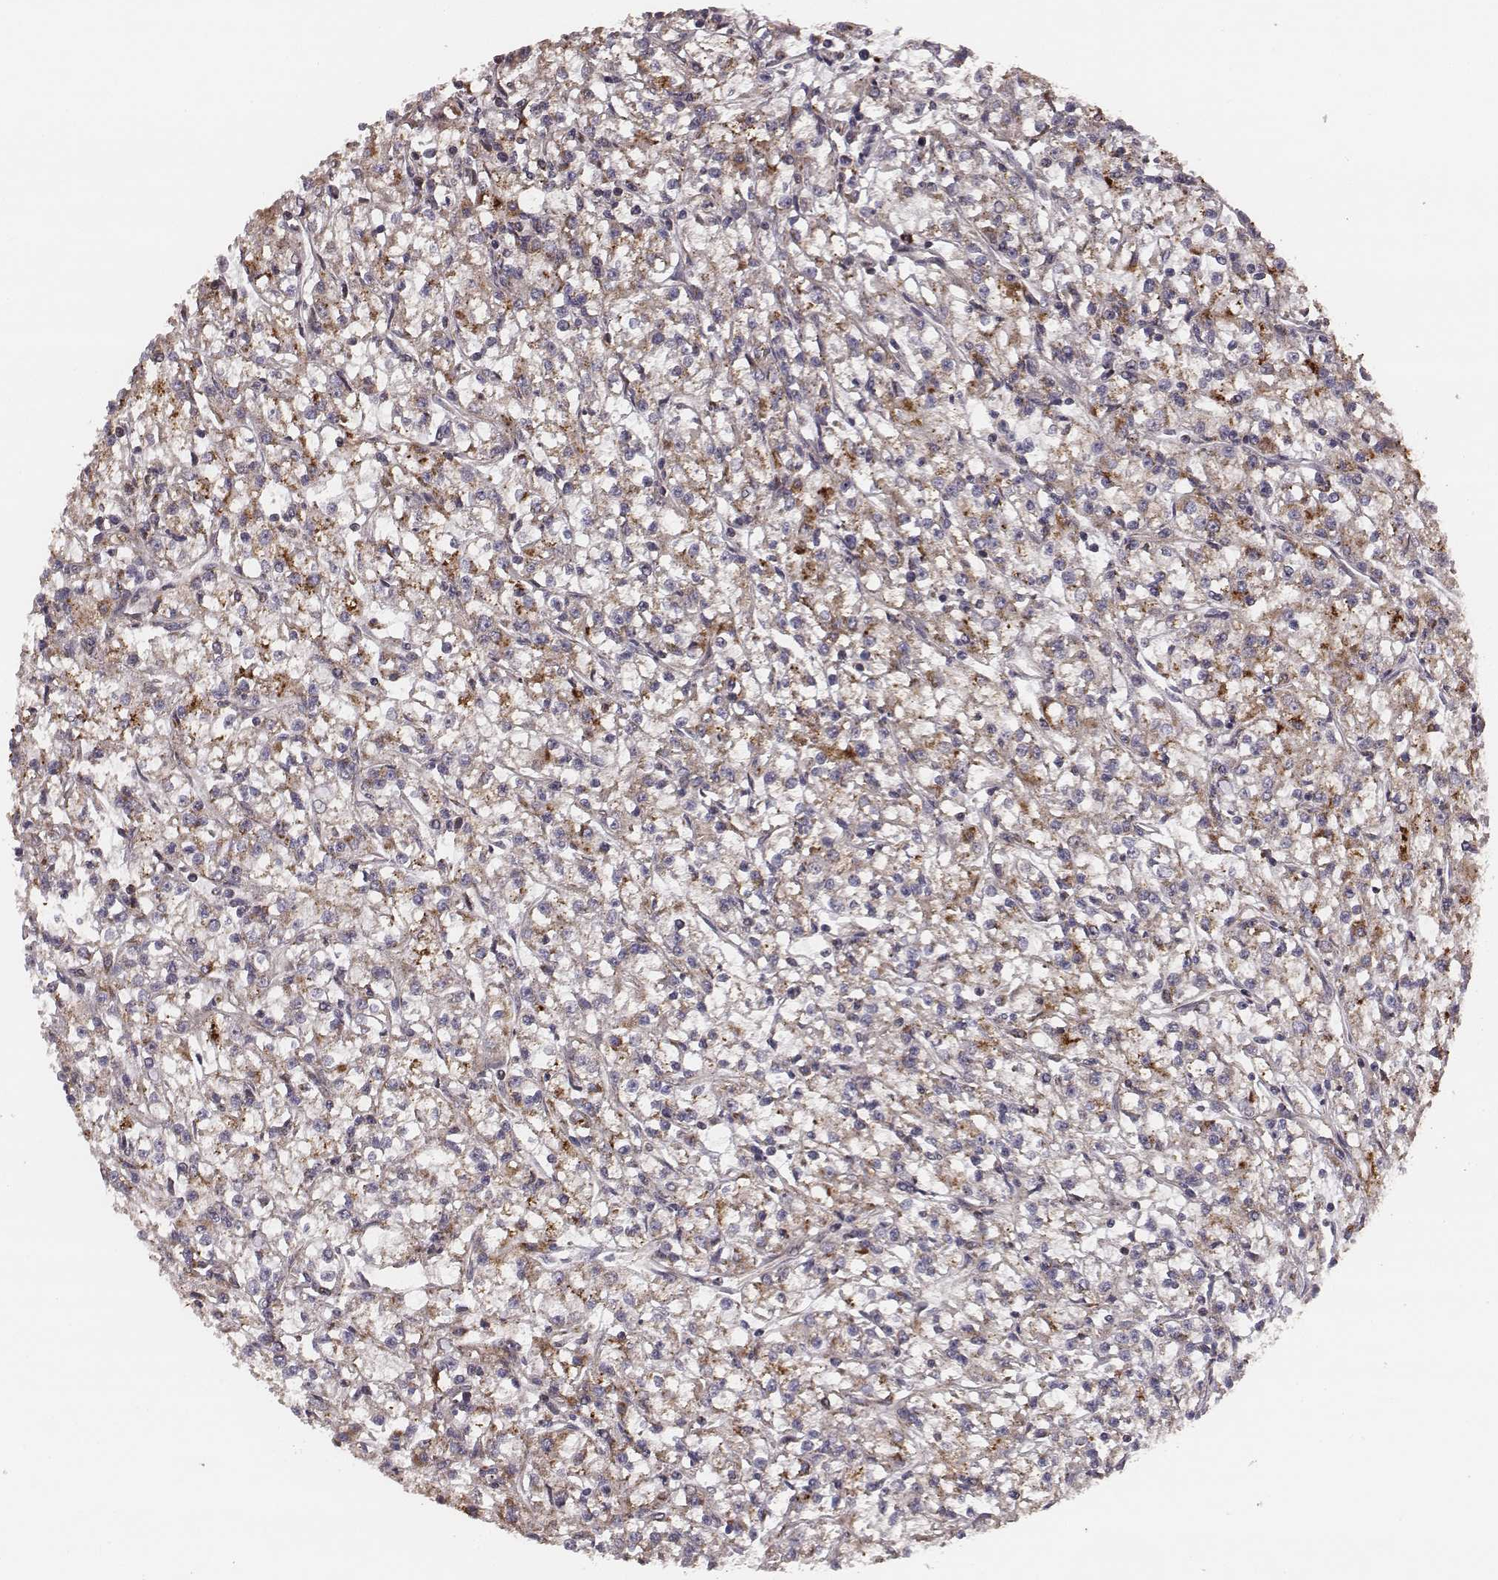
{"staining": {"intensity": "moderate", "quantity": "<25%", "location": "cytoplasmic/membranous"}, "tissue": "renal cancer", "cell_type": "Tumor cells", "image_type": "cancer", "snomed": [{"axis": "morphology", "description": "Adenocarcinoma, NOS"}, {"axis": "topography", "description": "Kidney"}], "caption": "The histopathology image reveals immunohistochemical staining of renal adenocarcinoma. There is moderate cytoplasmic/membranous expression is seen in approximately <25% of tumor cells.", "gene": "ZDHHC21", "patient": {"sex": "female", "age": 59}}